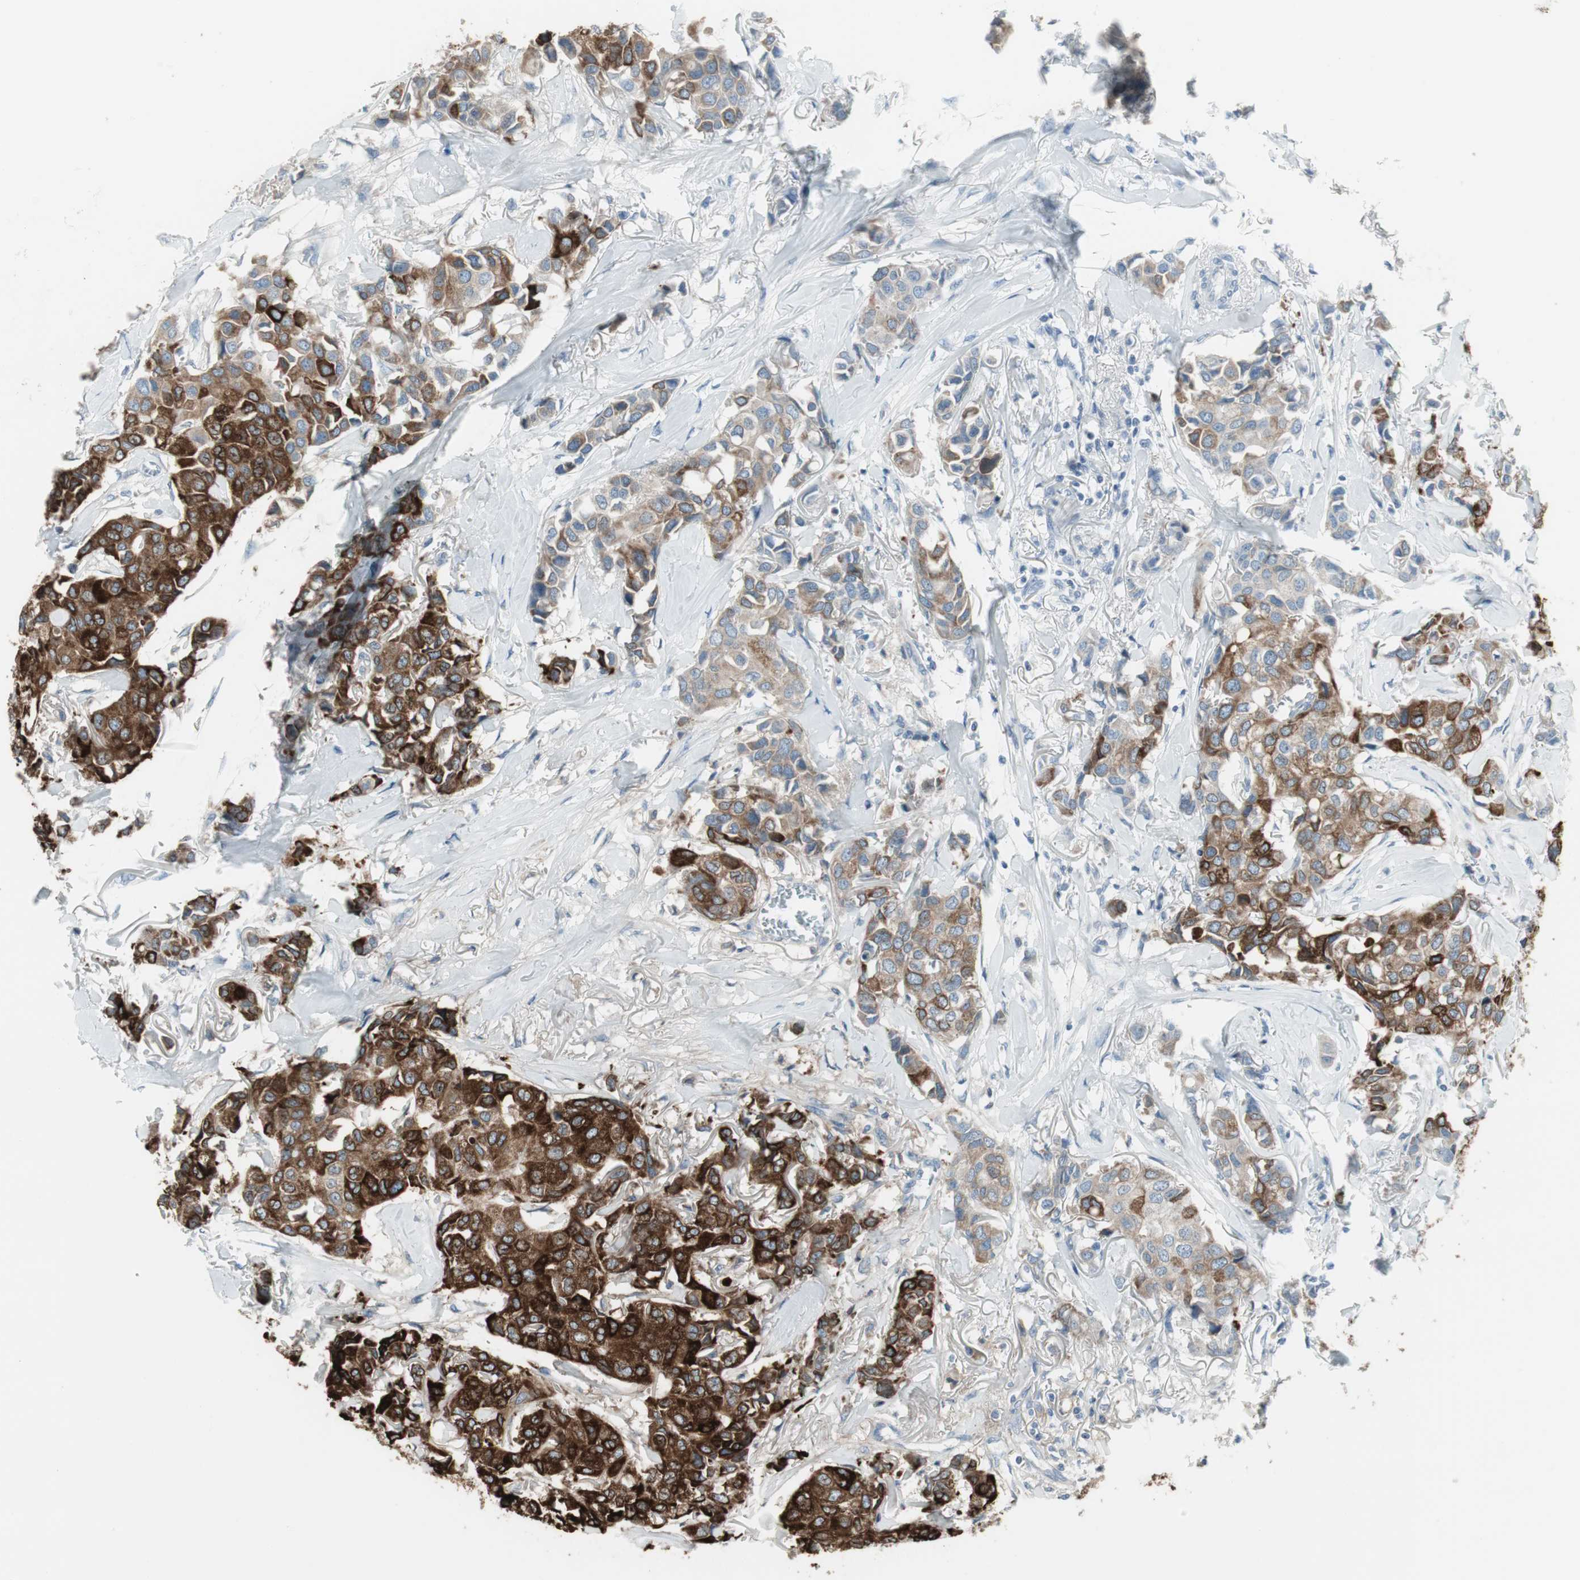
{"staining": {"intensity": "strong", "quantity": ">75%", "location": "cytoplasmic/membranous"}, "tissue": "breast cancer", "cell_type": "Tumor cells", "image_type": "cancer", "snomed": [{"axis": "morphology", "description": "Duct carcinoma"}, {"axis": "topography", "description": "Breast"}], "caption": "High-power microscopy captured an immunohistochemistry micrograph of breast cancer (infiltrating ductal carcinoma), revealing strong cytoplasmic/membranous staining in about >75% of tumor cells. Using DAB (3,3'-diaminobenzidine) (brown) and hematoxylin (blue) stains, captured at high magnification using brightfield microscopy.", "gene": "AGR2", "patient": {"sex": "female", "age": 80}}